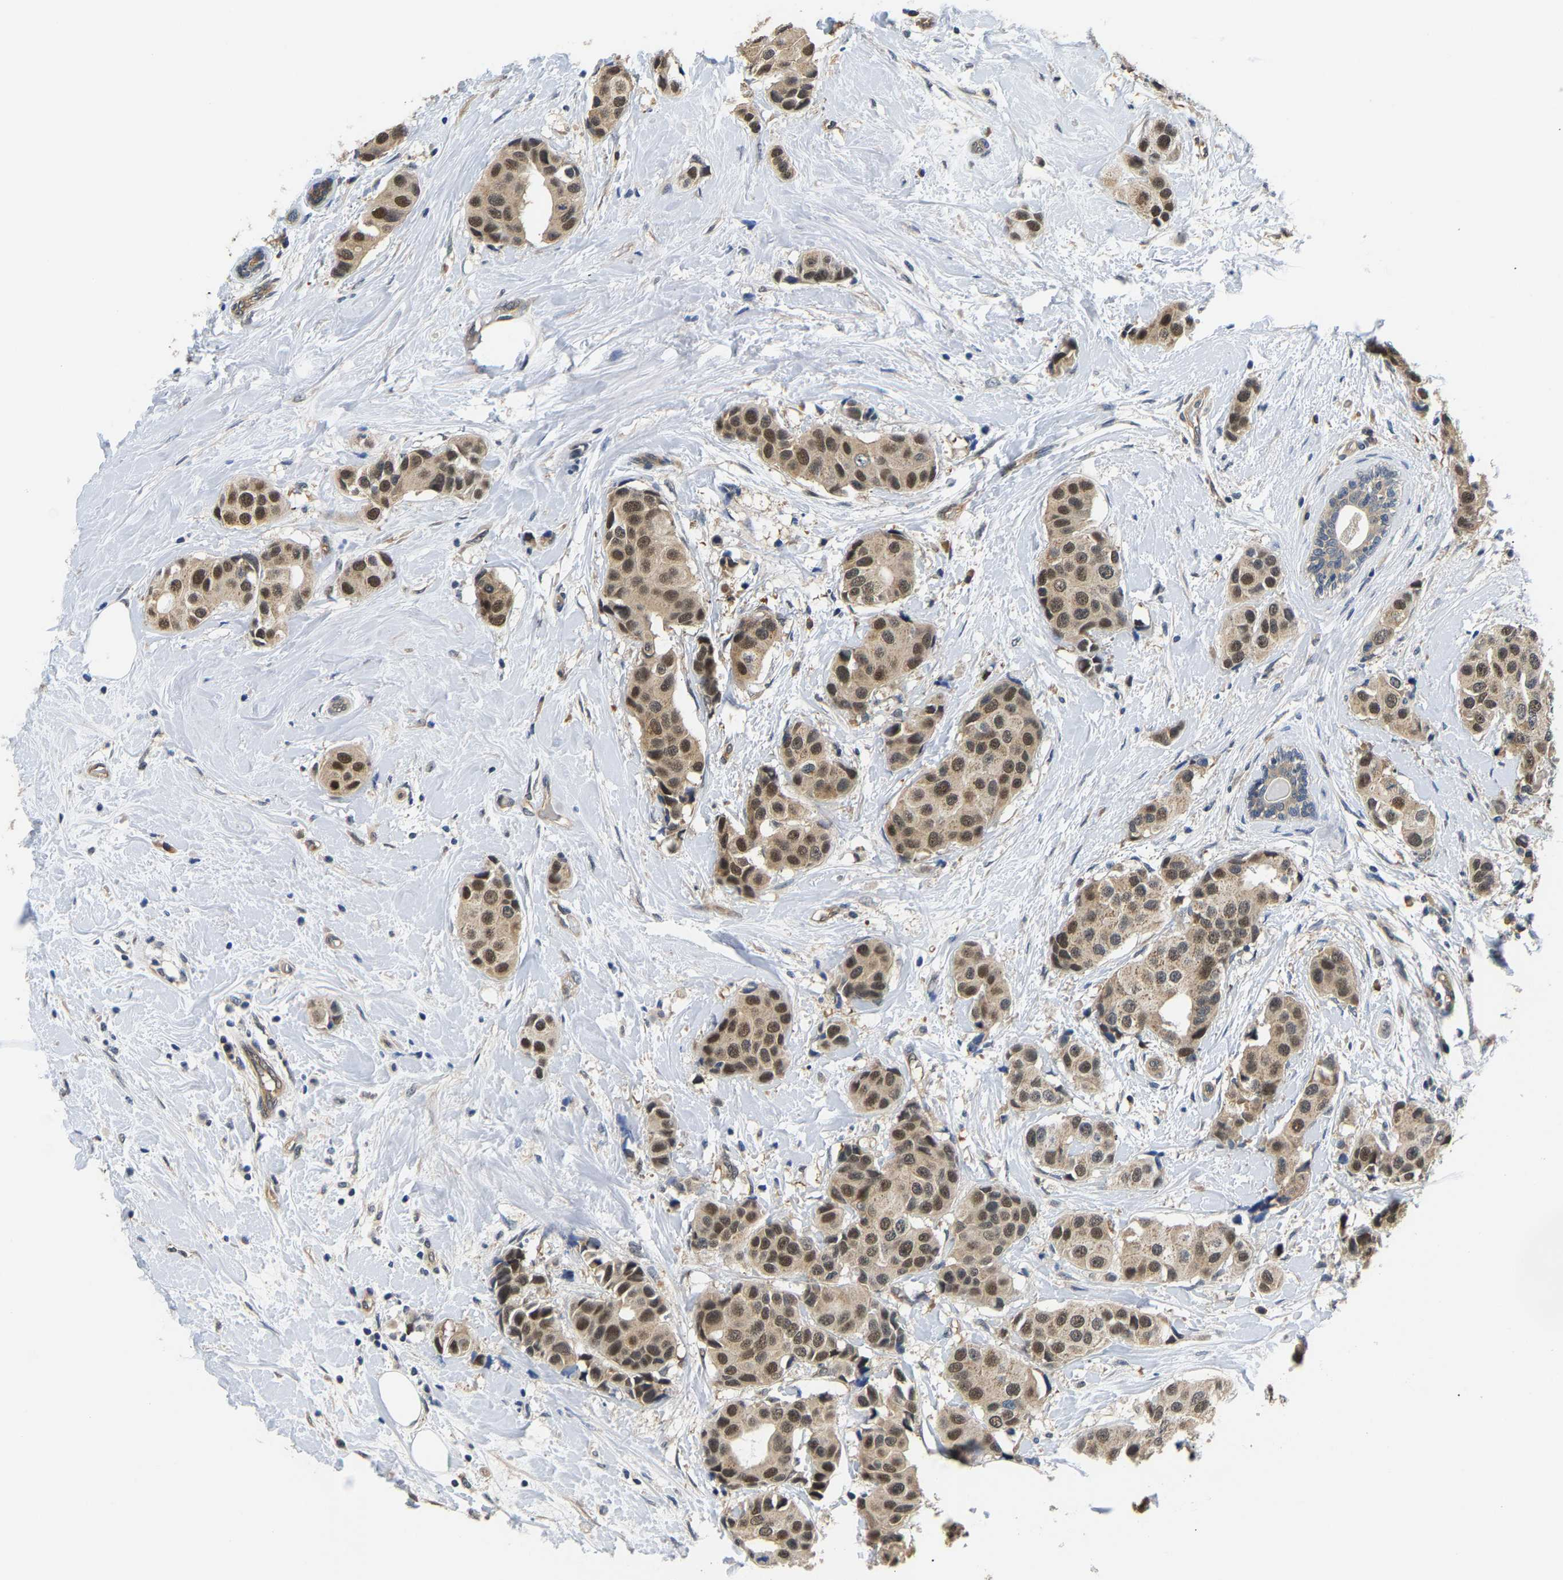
{"staining": {"intensity": "moderate", "quantity": ">75%", "location": "cytoplasmic/membranous,nuclear"}, "tissue": "breast cancer", "cell_type": "Tumor cells", "image_type": "cancer", "snomed": [{"axis": "morphology", "description": "Normal tissue, NOS"}, {"axis": "morphology", "description": "Duct carcinoma"}, {"axis": "topography", "description": "Breast"}], "caption": "Breast cancer (infiltrating ductal carcinoma) tissue displays moderate cytoplasmic/membranous and nuclear expression in approximately >75% of tumor cells, visualized by immunohistochemistry. The staining was performed using DAB (3,3'-diaminobenzidine), with brown indicating positive protein expression. Nuclei are stained blue with hematoxylin.", "gene": "ARHGEF12", "patient": {"sex": "female", "age": 39}}